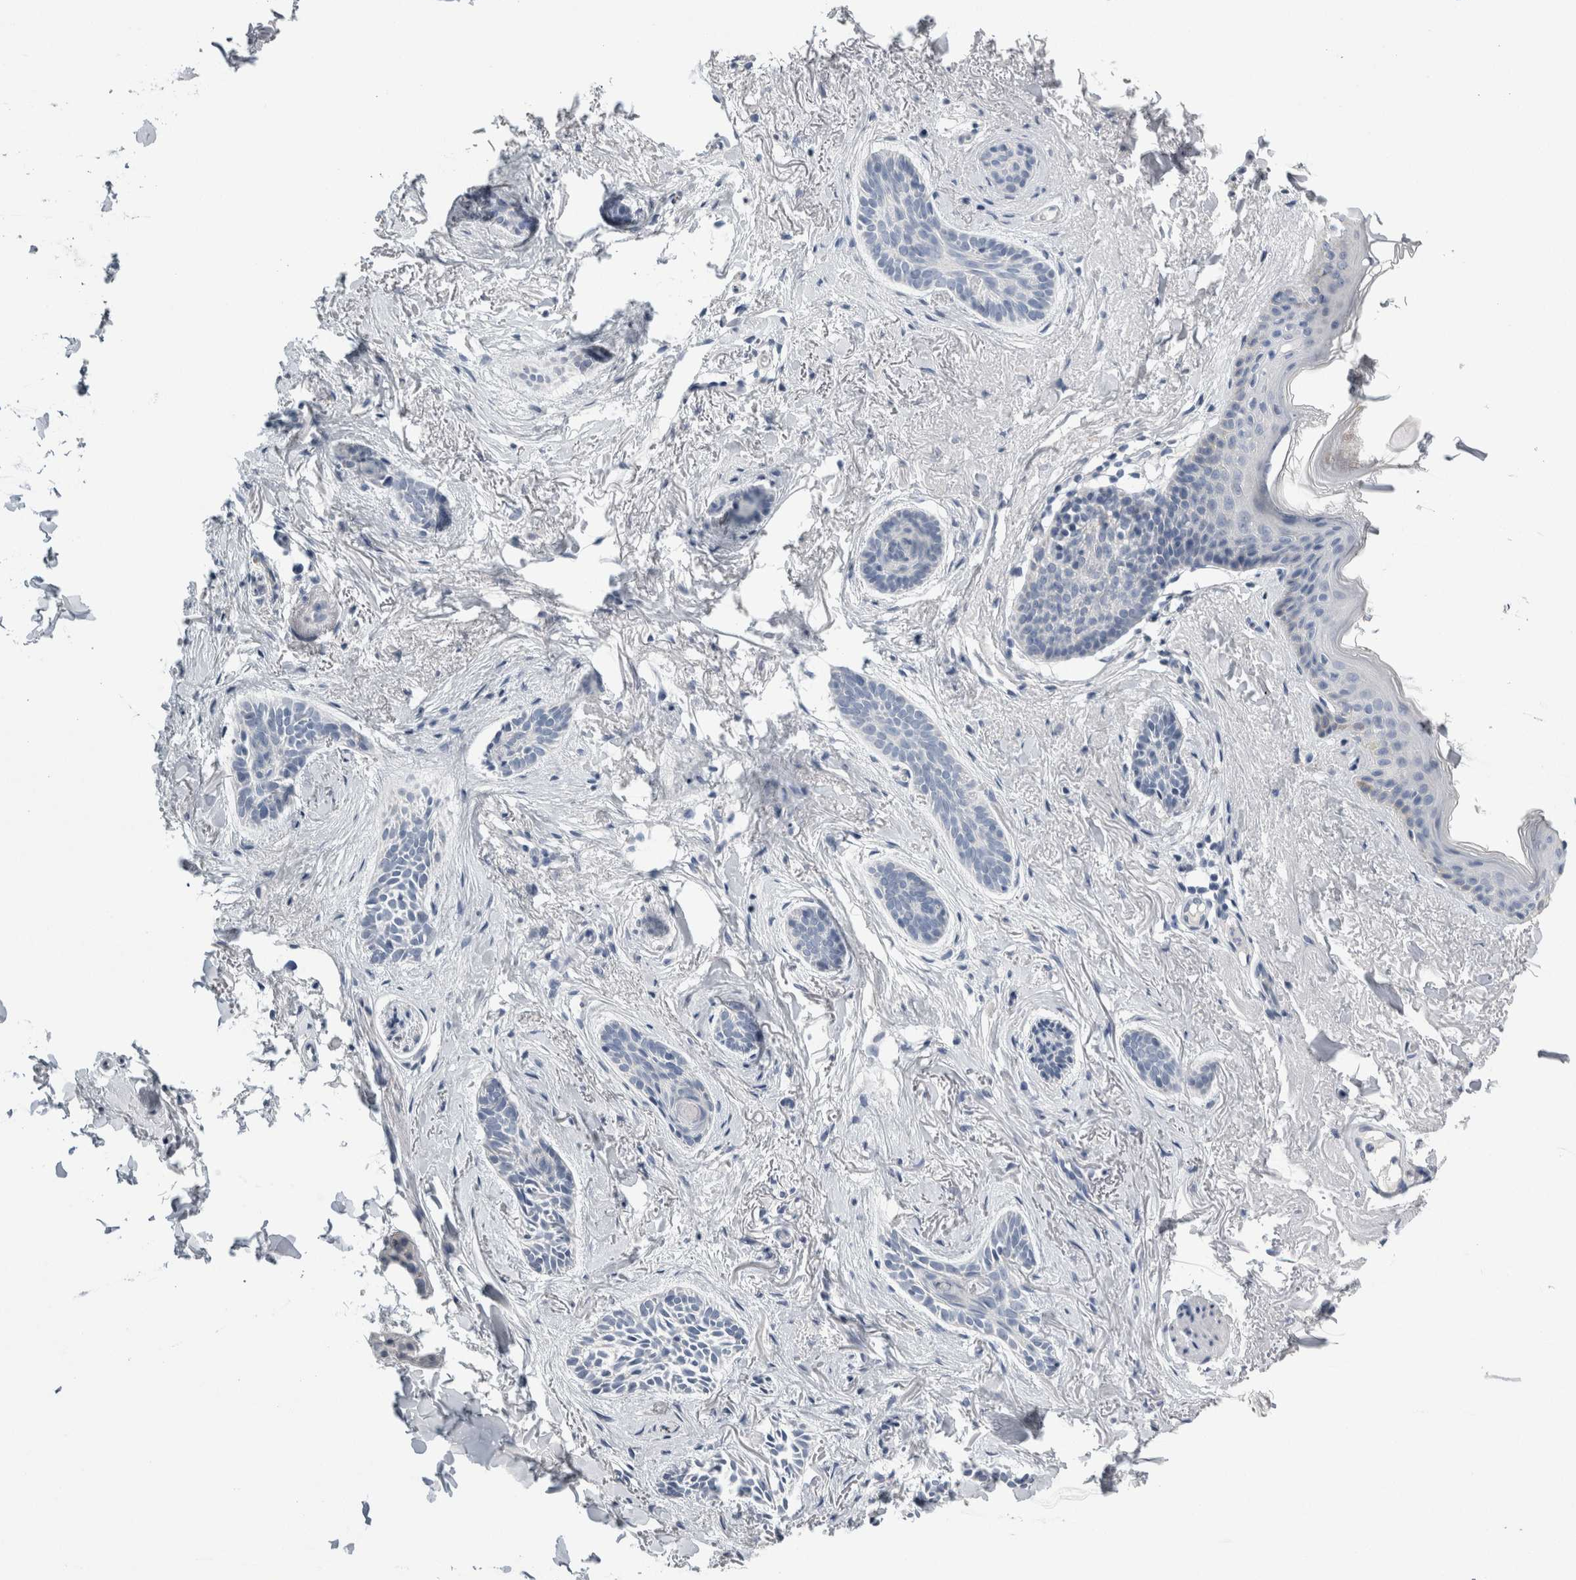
{"staining": {"intensity": "negative", "quantity": "none", "location": "none"}, "tissue": "skin cancer", "cell_type": "Tumor cells", "image_type": "cancer", "snomed": [{"axis": "morphology", "description": "Basal cell carcinoma"}, {"axis": "topography", "description": "Skin"}], "caption": "There is no significant positivity in tumor cells of skin basal cell carcinoma.", "gene": "NEFM", "patient": {"sex": "female", "age": 84}}